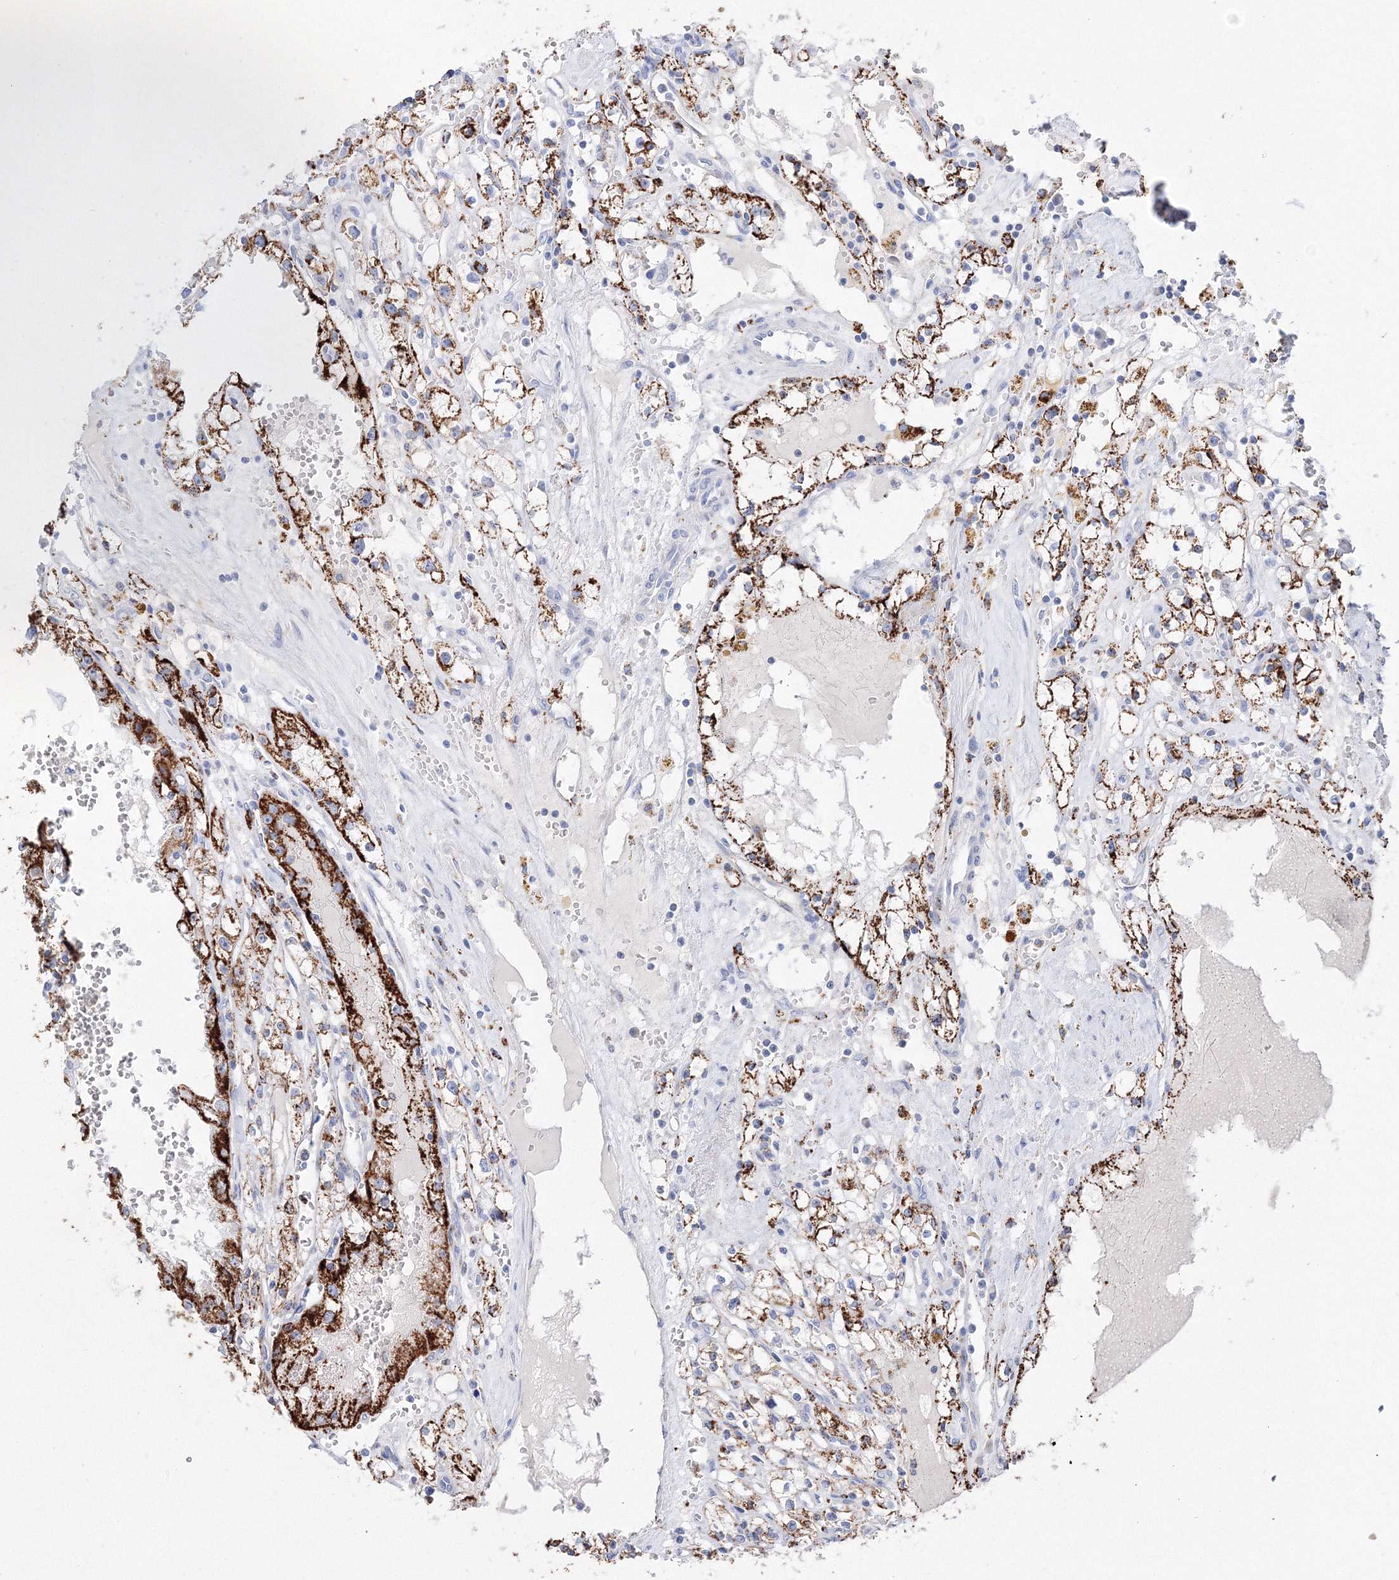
{"staining": {"intensity": "strong", "quantity": ">75%", "location": "cytoplasmic/membranous"}, "tissue": "renal cancer", "cell_type": "Tumor cells", "image_type": "cancer", "snomed": [{"axis": "morphology", "description": "Adenocarcinoma, NOS"}, {"axis": "topography", "description": "Kidney"}], "caption": "Strong cytoplasmic/membranous expression is present in approximately >75% of tumor cells in adenocarcinoma (renal).", "gene": "MERTK", "patient": {"sex": "male", "age": 56}}